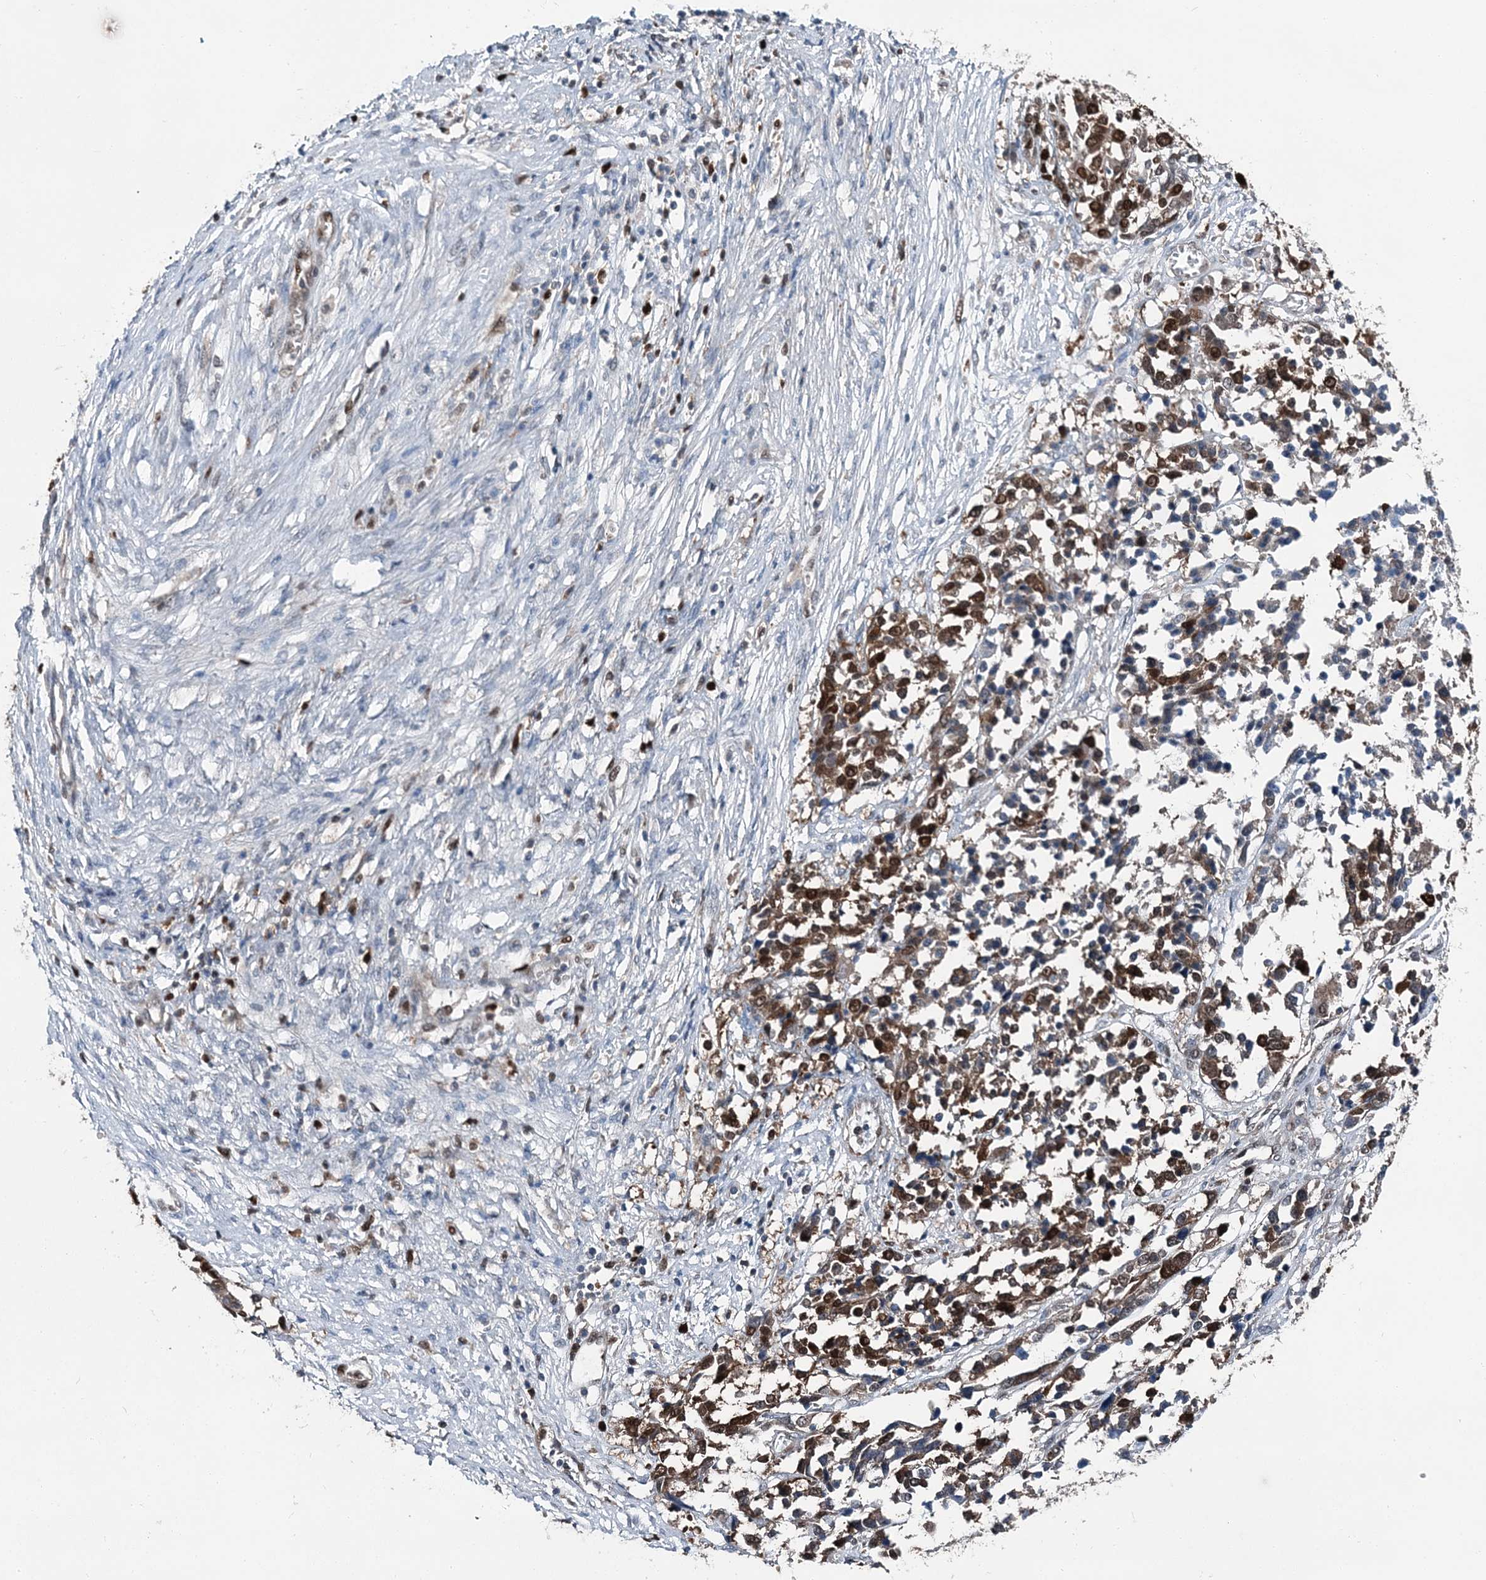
{"staining": {"intensity": "strong", "quantity": "25%-75%", "location": "nuclear"}, "tissue": "ovarian cancer", "cell_type": "Tumor cells", "image_type": "cancer", "snomed": [{"axis": "morphology", "description": "Cystadenocarcinoma, serous, NOS"}, {"axis": "topography", "description": "Ovary"}], "caption": "The photomicrograph exhibits staining of ovarian cancer, revealing strong nuclear protein staining (brown color) within tumor cells.", "gene": "HAT1", "patient": {"sex": "female", "age": 44}}